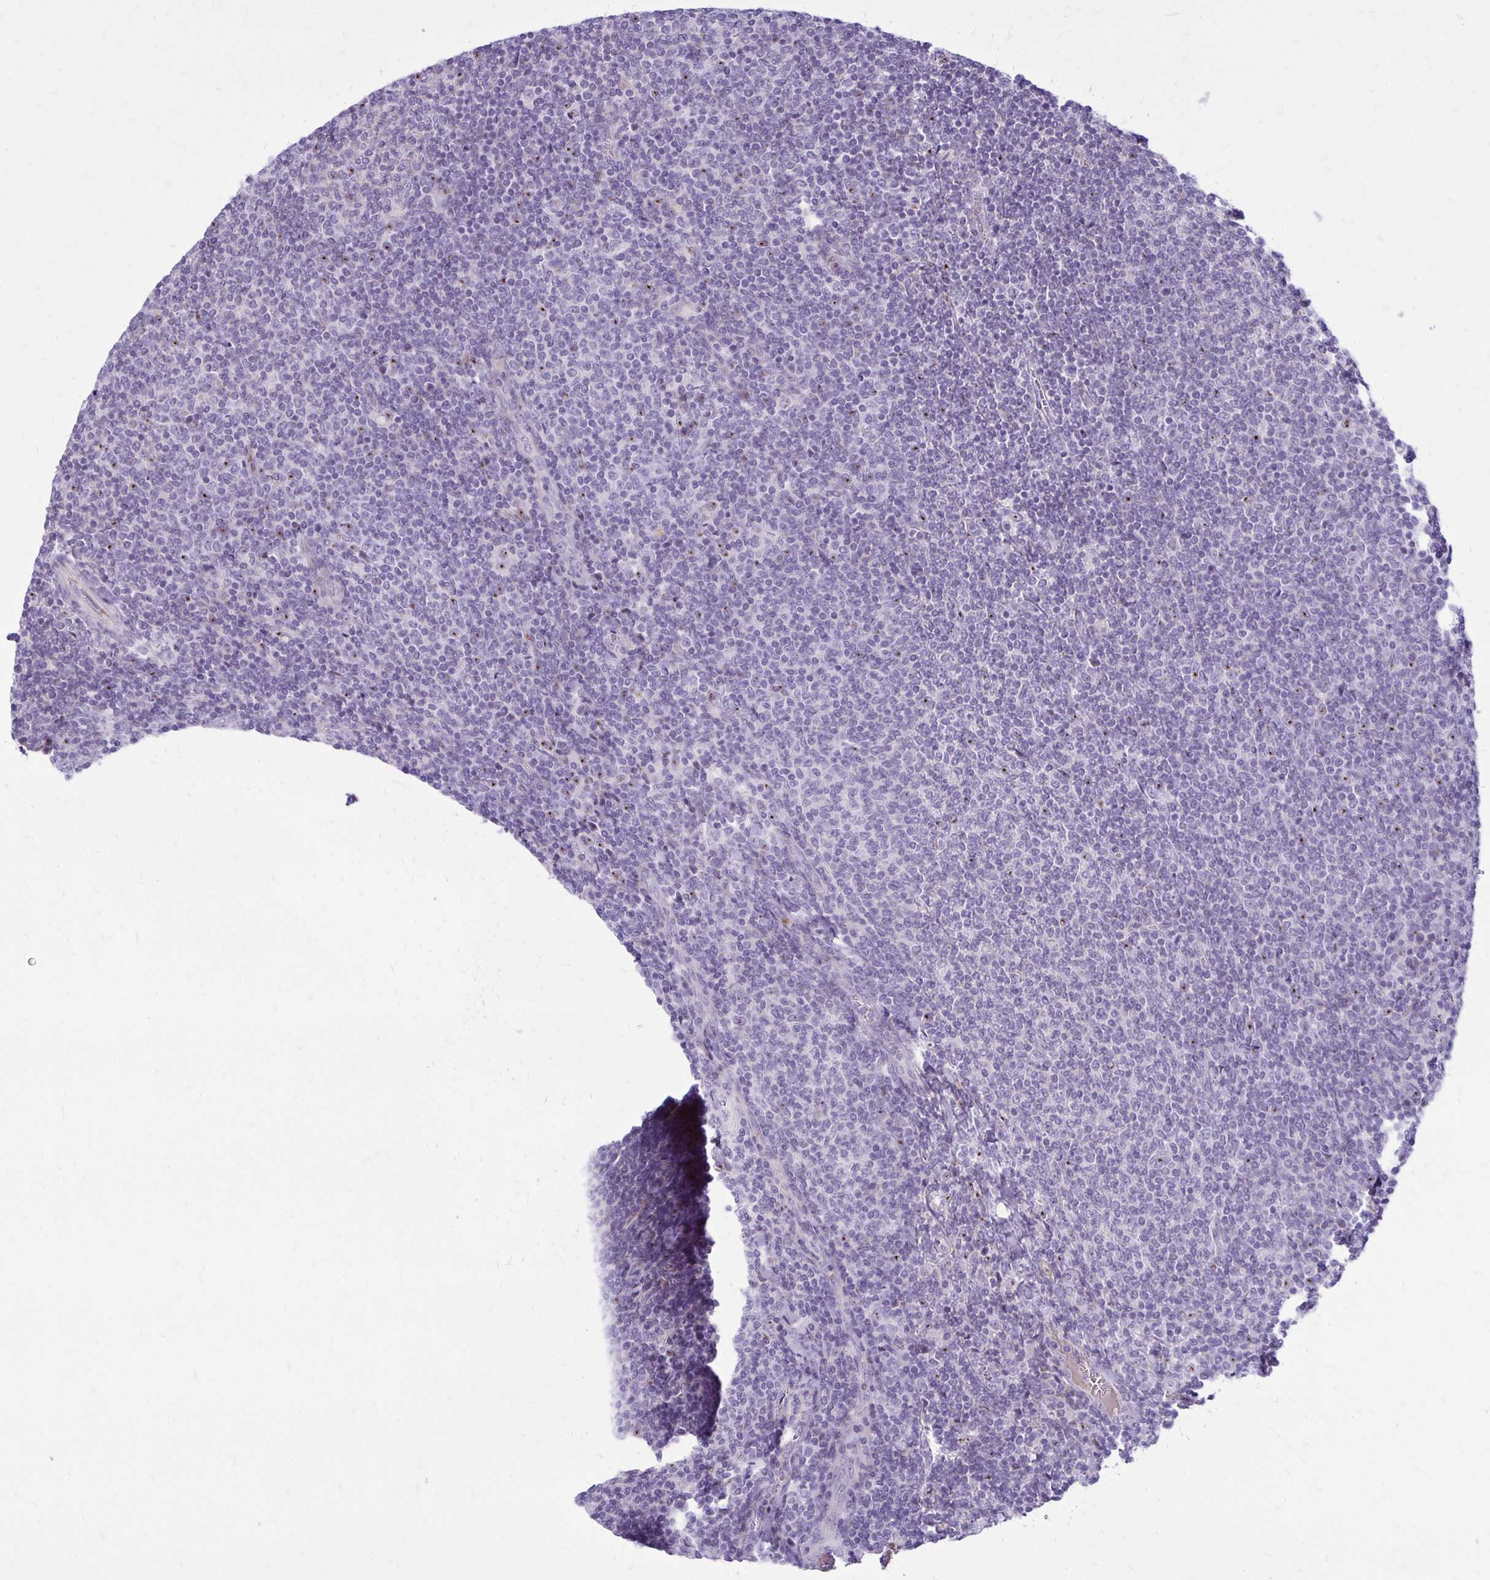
{"staining": {"intensity": "negative", "quantity": "none", "location": "none"}, "tissue": "lymphoma", "cell_type": "Tumor cells", "image_type": "cancer", "snomed": [{"axis": "morphology", "description": "Malignant lymphoma, non-Hodgkin's type, Low grade"}, {"axis": "topography", "description": "Lymph node"}], "caption": "High power microscopy micrograph of an immunohistochemistry (IHC) histopathology image of malignant lymphoma, non-Hodgkin's type (low-grade), revealing no significant expression in tumor cells.", "gene": "GP9", "patient": {"sex": "male", "age": 52}}